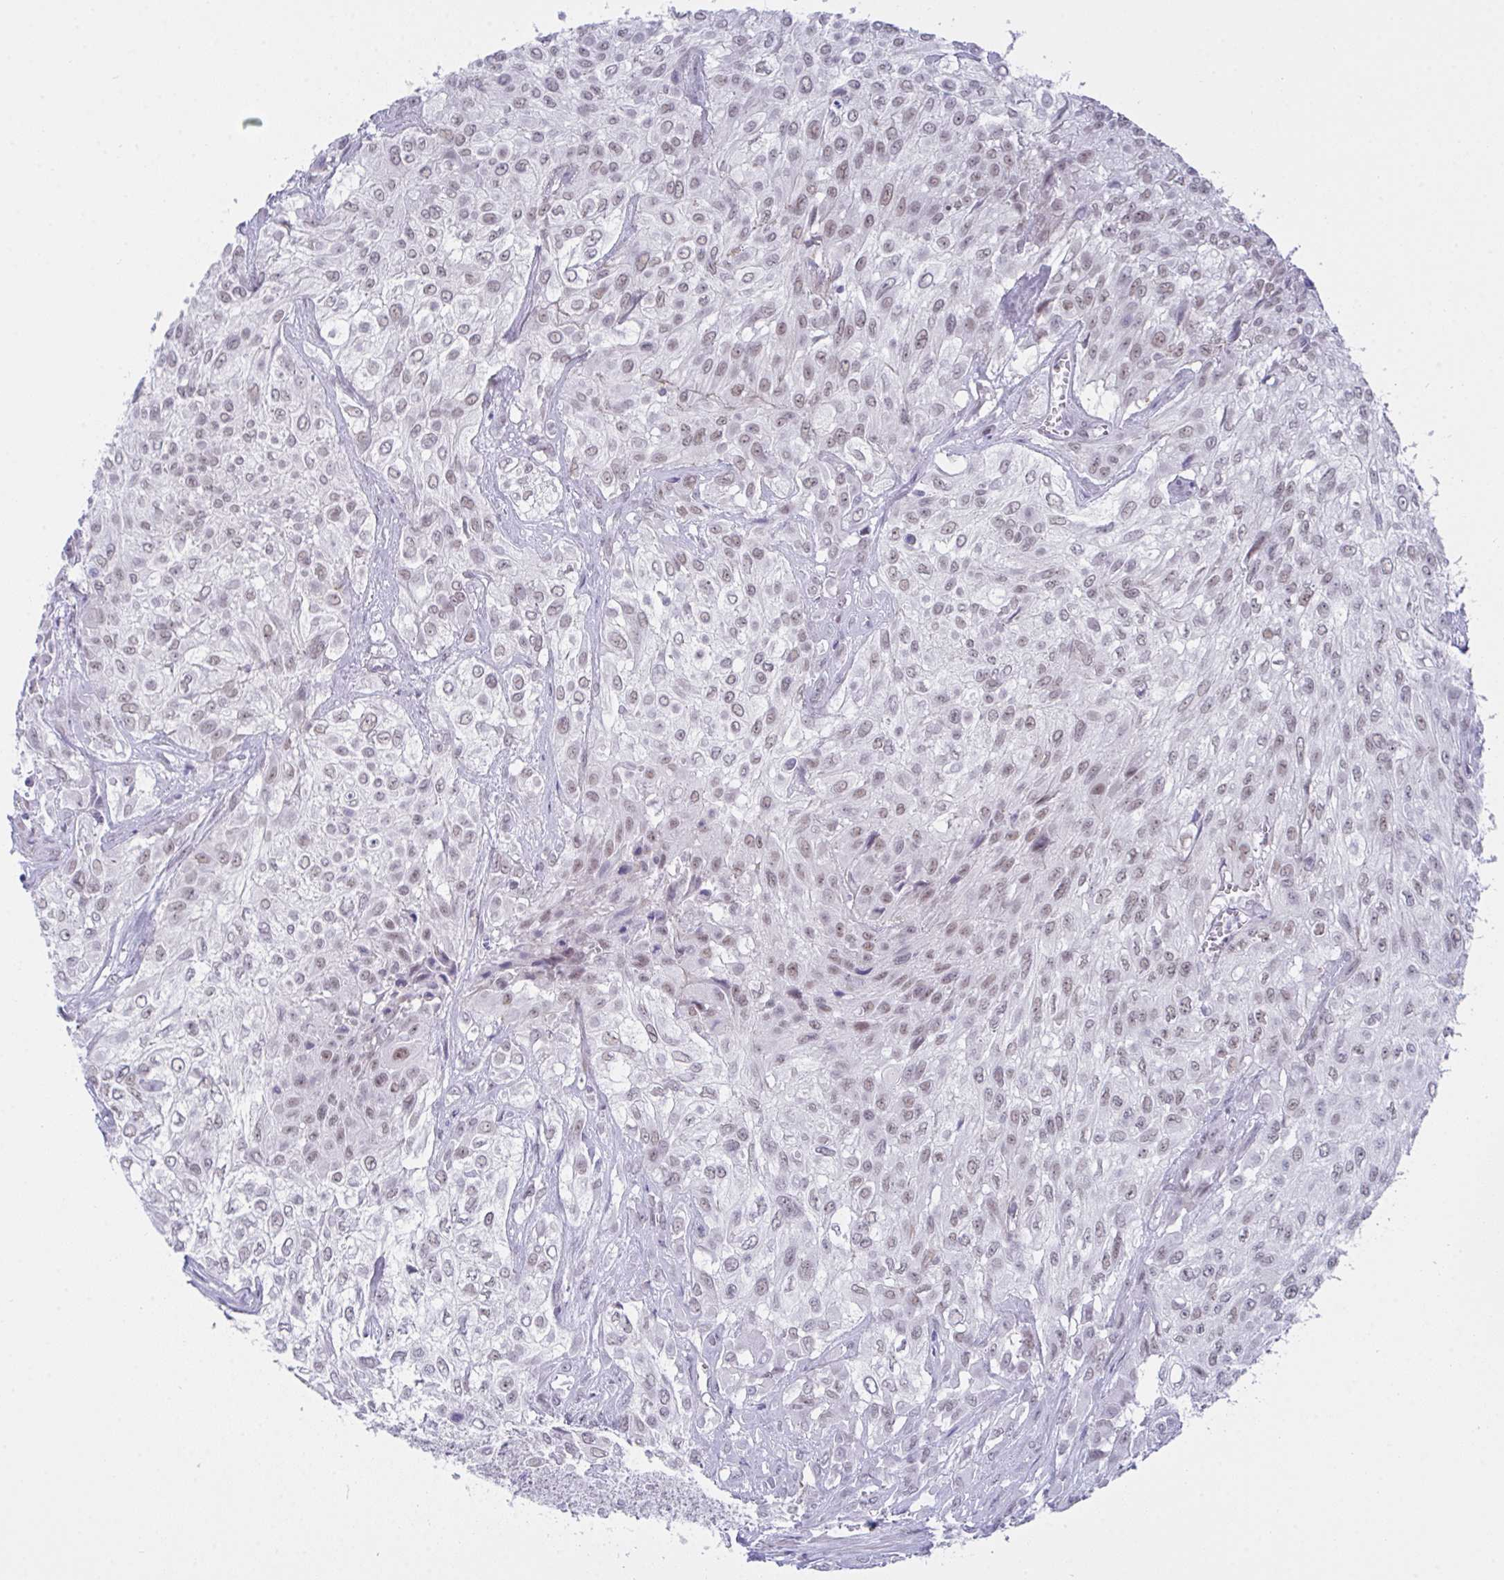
{"staining": {"intensity": "weak", "quantity": "<25%", "location": "nuclear"}, "tissue": "urothelial cancer", "cell_type": "Tumor cells", "image_type": "cancer", "snomed": [{"axis": "morphology", "description": "Urothelial carcinoma, High grade"}, {"axis": "topography", "description": "Urinary bladder"}], "caption": "DAB (3,3'-diaminobenzidine) immunohistochemical staining of human high-grade urothelial carcinoma reveals no significant staining in tumor cells.", "gene": "FBXL22", "patient": {"sex": "male", "age": 57}}